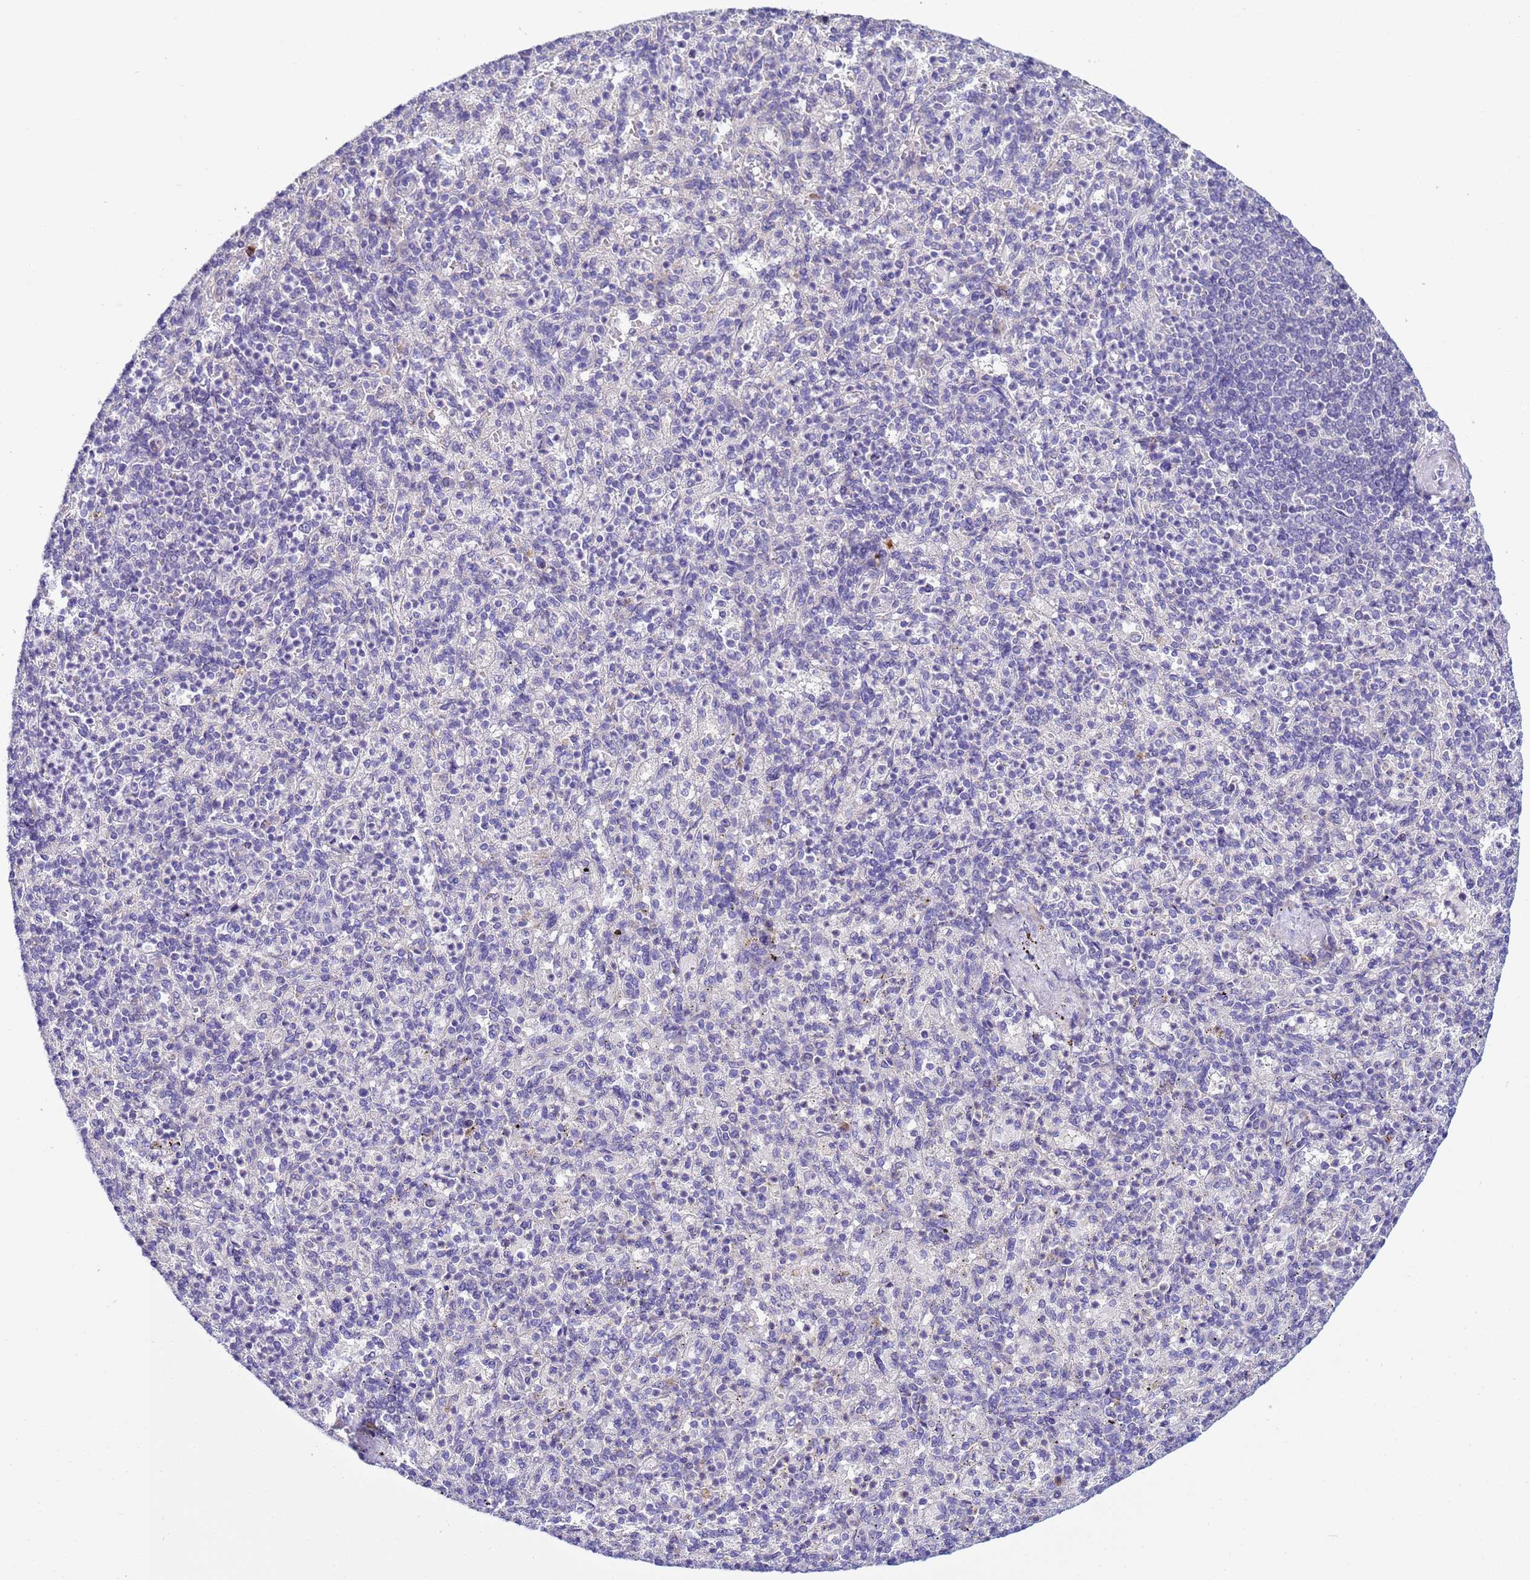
{"staining": {"intensity": "negative", "quantity": "none", "location": "none"}, "tissue": "spleen", "cell_type": "Cells in red pulp", "image_type": "normal", "snomed": [{"axis": "morphology", "description": "Normal tissue, NOS"}, {"axis": "topography", "description": "Spleen"}], "caption": "The image shows no staining of cells in red pulp in benign spleen. (Immunohistochemistry, brightfield microscopy, high magnification).", "gene": "IGSF11", "patient": {"sex": "female", "age": 74}}